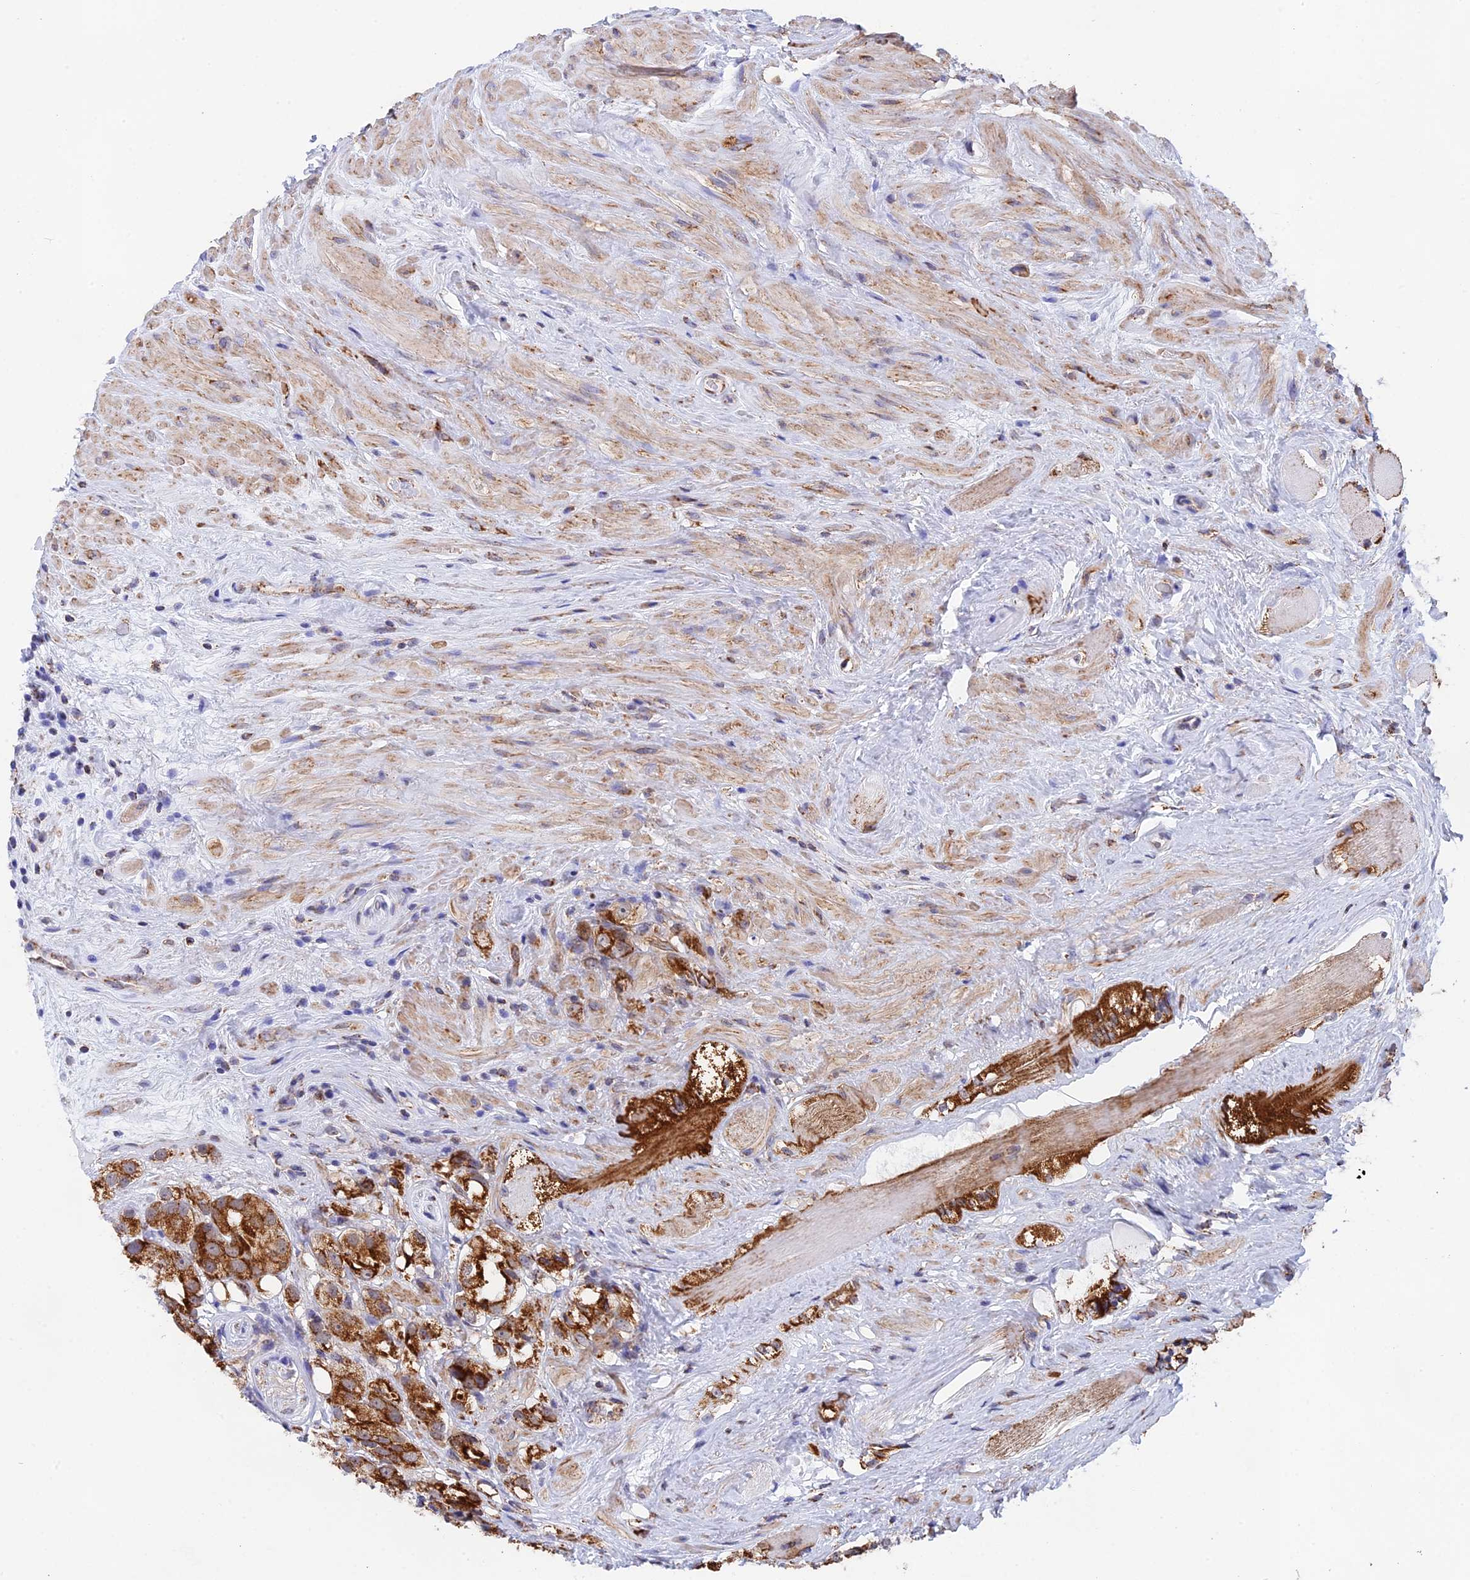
{"staining": {"intensity": "strong", "quantity": ">75%", "location": "cytoplasmic/membranous"}, "tissue": "prostate cancer", "cell_type": "Tumor cells", "image_type": "cancer", "snomed": [{"axis": "morphology", "description": "Adenocarcinoma, NOS"}, {"axis": "topography", "description": "Prostate"}], "caption": "Human prostate cancer (adenocarcinoma) stained with a protein marker displays strong staining in tumor cells.", "gene": "CDC16", "patient": {"sex": "male", "age": 79}}